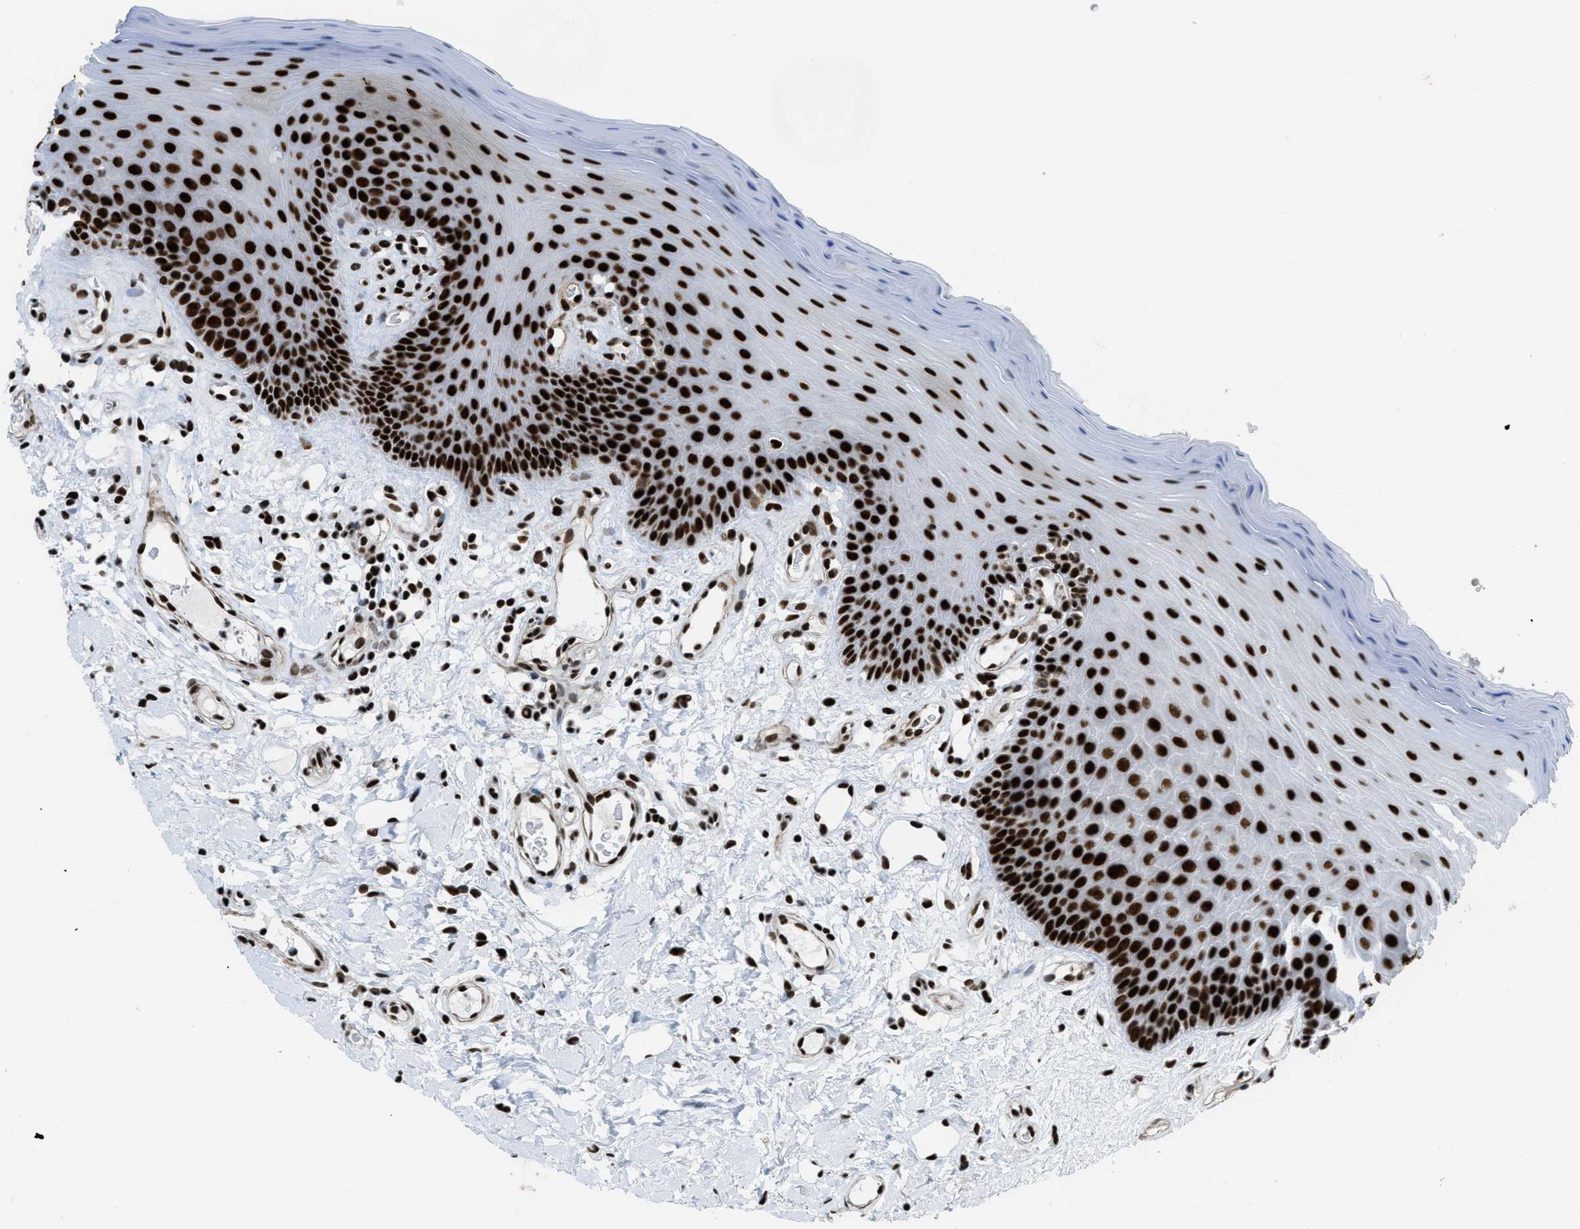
{"staining": {"intensity": "strong", "quantity": ">75%", "location": "nuclear"}, "tissue": "oral mucosa", "cell_type": "Squamous epithelial cells", "image_type": "normal", "snomed": [{"axis": "morphology", "description": "Normal tissue, NOS"}, {"axis": "morphology", "description": "Squamous cell carcinoma, NOS"}, {"axis": "topography", "description": "Skeletal muscle"}, {"axis": "topography", "description": "Adipose tissue"}, {"axis": "topography", "description": "Vascular tissue"}, {"axis": "topography", "description": "Oral tissue"}, {"axis": "topography", "description": "Peripheral nerve tissue"}, {"axis": "topography", "description": "Head-Neck"}], "caption": "Strong nuclear positivity for a protein is identified in approximately >75% of squamous epithelial cells of benign oral mucosa using immunohistochemistry.", "gene": "ZNF207", "patient": {"sex": "male", "age": 71}}